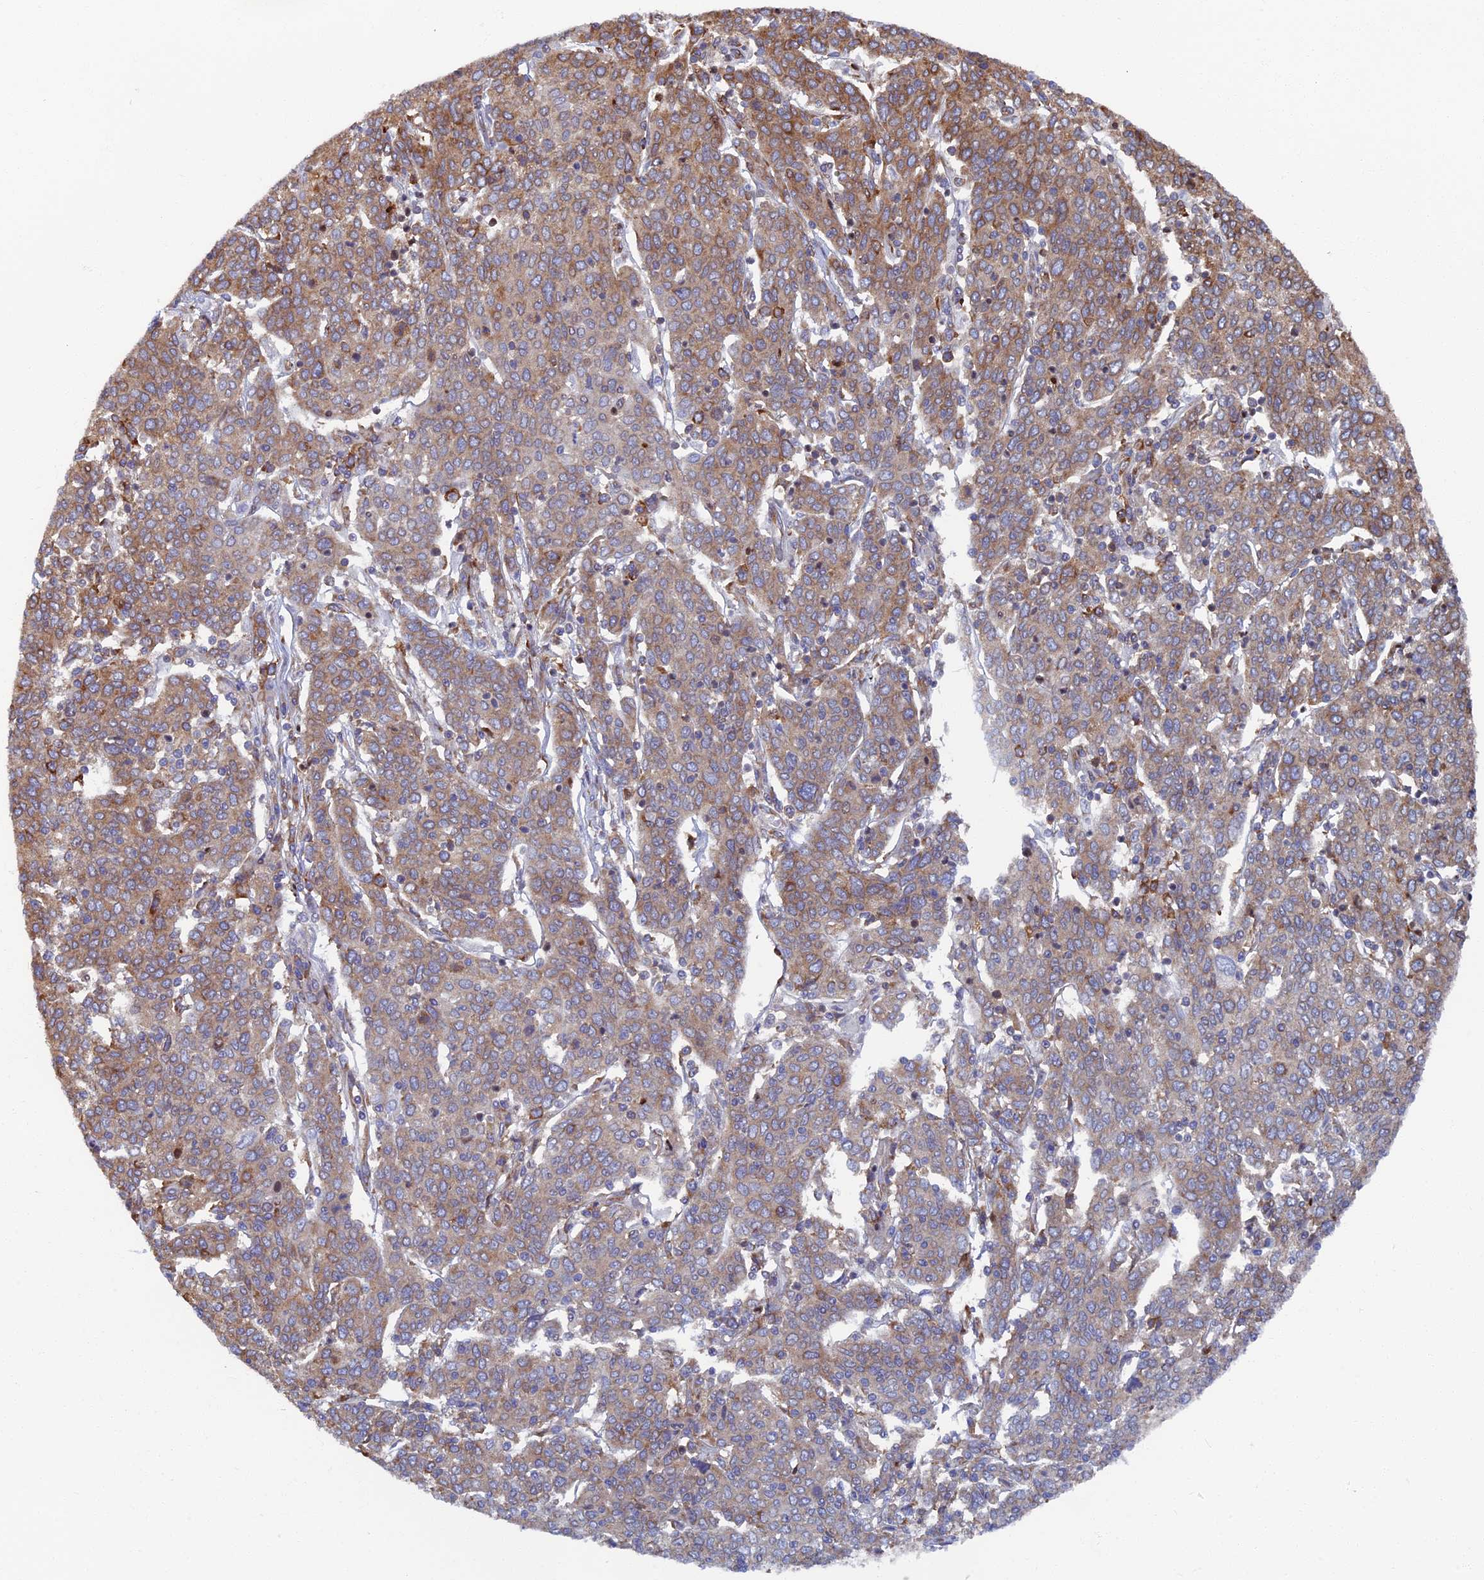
{"staining": {"intensity": "moderate", "quantity": "25%-75%", "location": "cytoplasmic/membranous"}, "tissue": "cervical cancer", "cell_type": "Tumor cells", "image_type": "cancer", "snomed": [{"axis": "morphology", "description": "Squamous cell carcinoma, NOS"}, {"axis": "topography", "description": "Cervix"}], "caption": "DAB immunohistochemical staining of human cervical cancer (squamous cell carcinoma) displays moderate cytoplasmic/membranous protein staining in about 25%-75% of tumor cells.", "gene": "YBX1", "patient": {"sex": "female", "age": 67}}